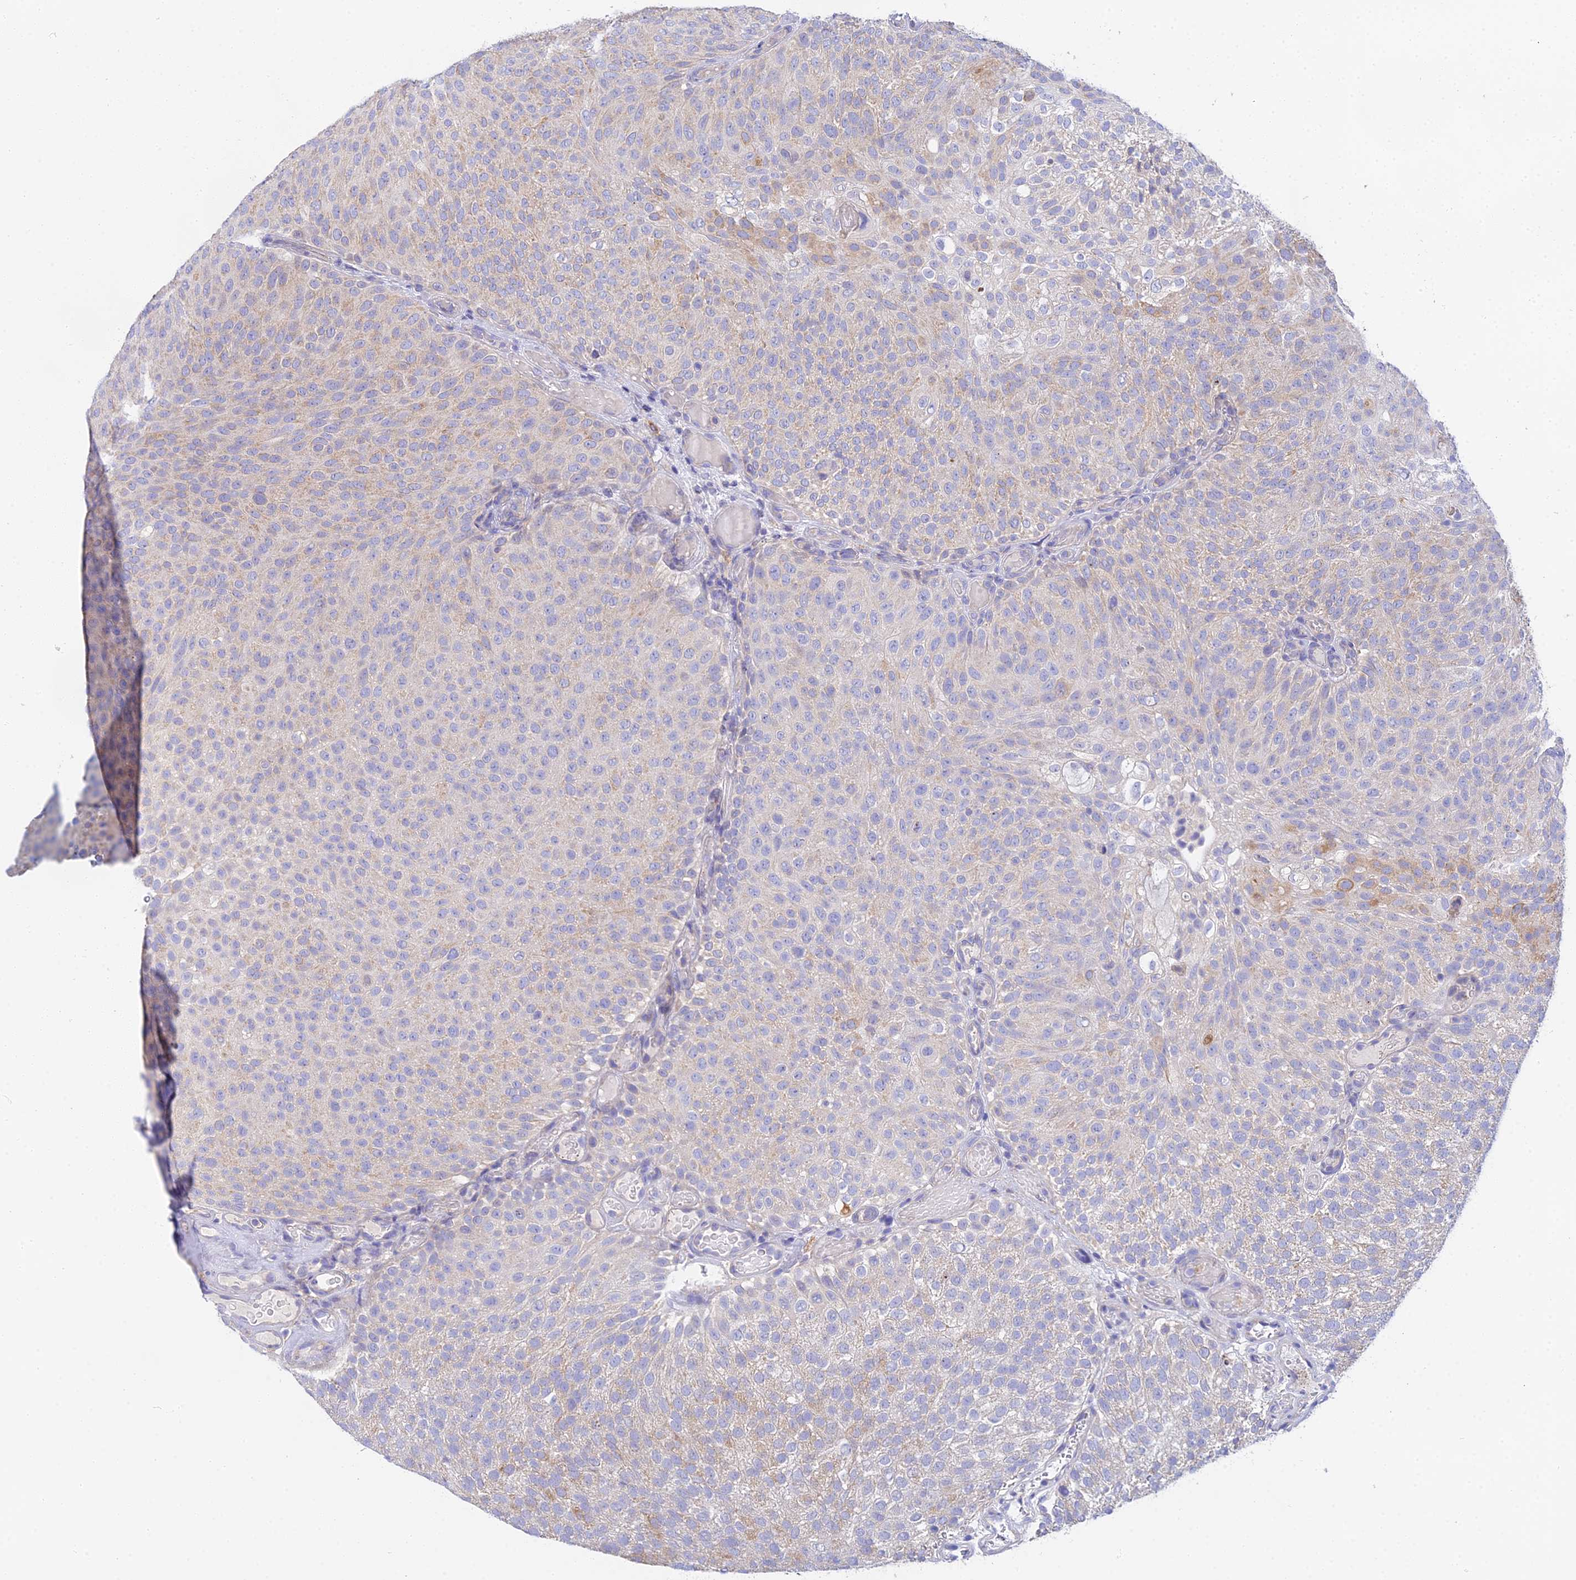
{"staining": {"intensity": "weak", "quantity": "<25%", "location": "cytoplasmic/membranous"}, "tissue": "urothelial cancer", "cell_type": "Tumor cells", "image_type": "cancer", "snomed": [{"axis": "morphology", "description": "Urothelial carcinoma, Low grade"}, {"axis": "topography", "description": "Urinary bladder"}], "caption": "Immunohistochemical staining of human urothelial carcinoma (low-grade) demonstrates no significant staining in tumor cells. (Immunohistochemistry, brightfield microscopy, high magnification).", "gene": "PPP2R2C", "patient": {"sex": "male", "age": 78}}